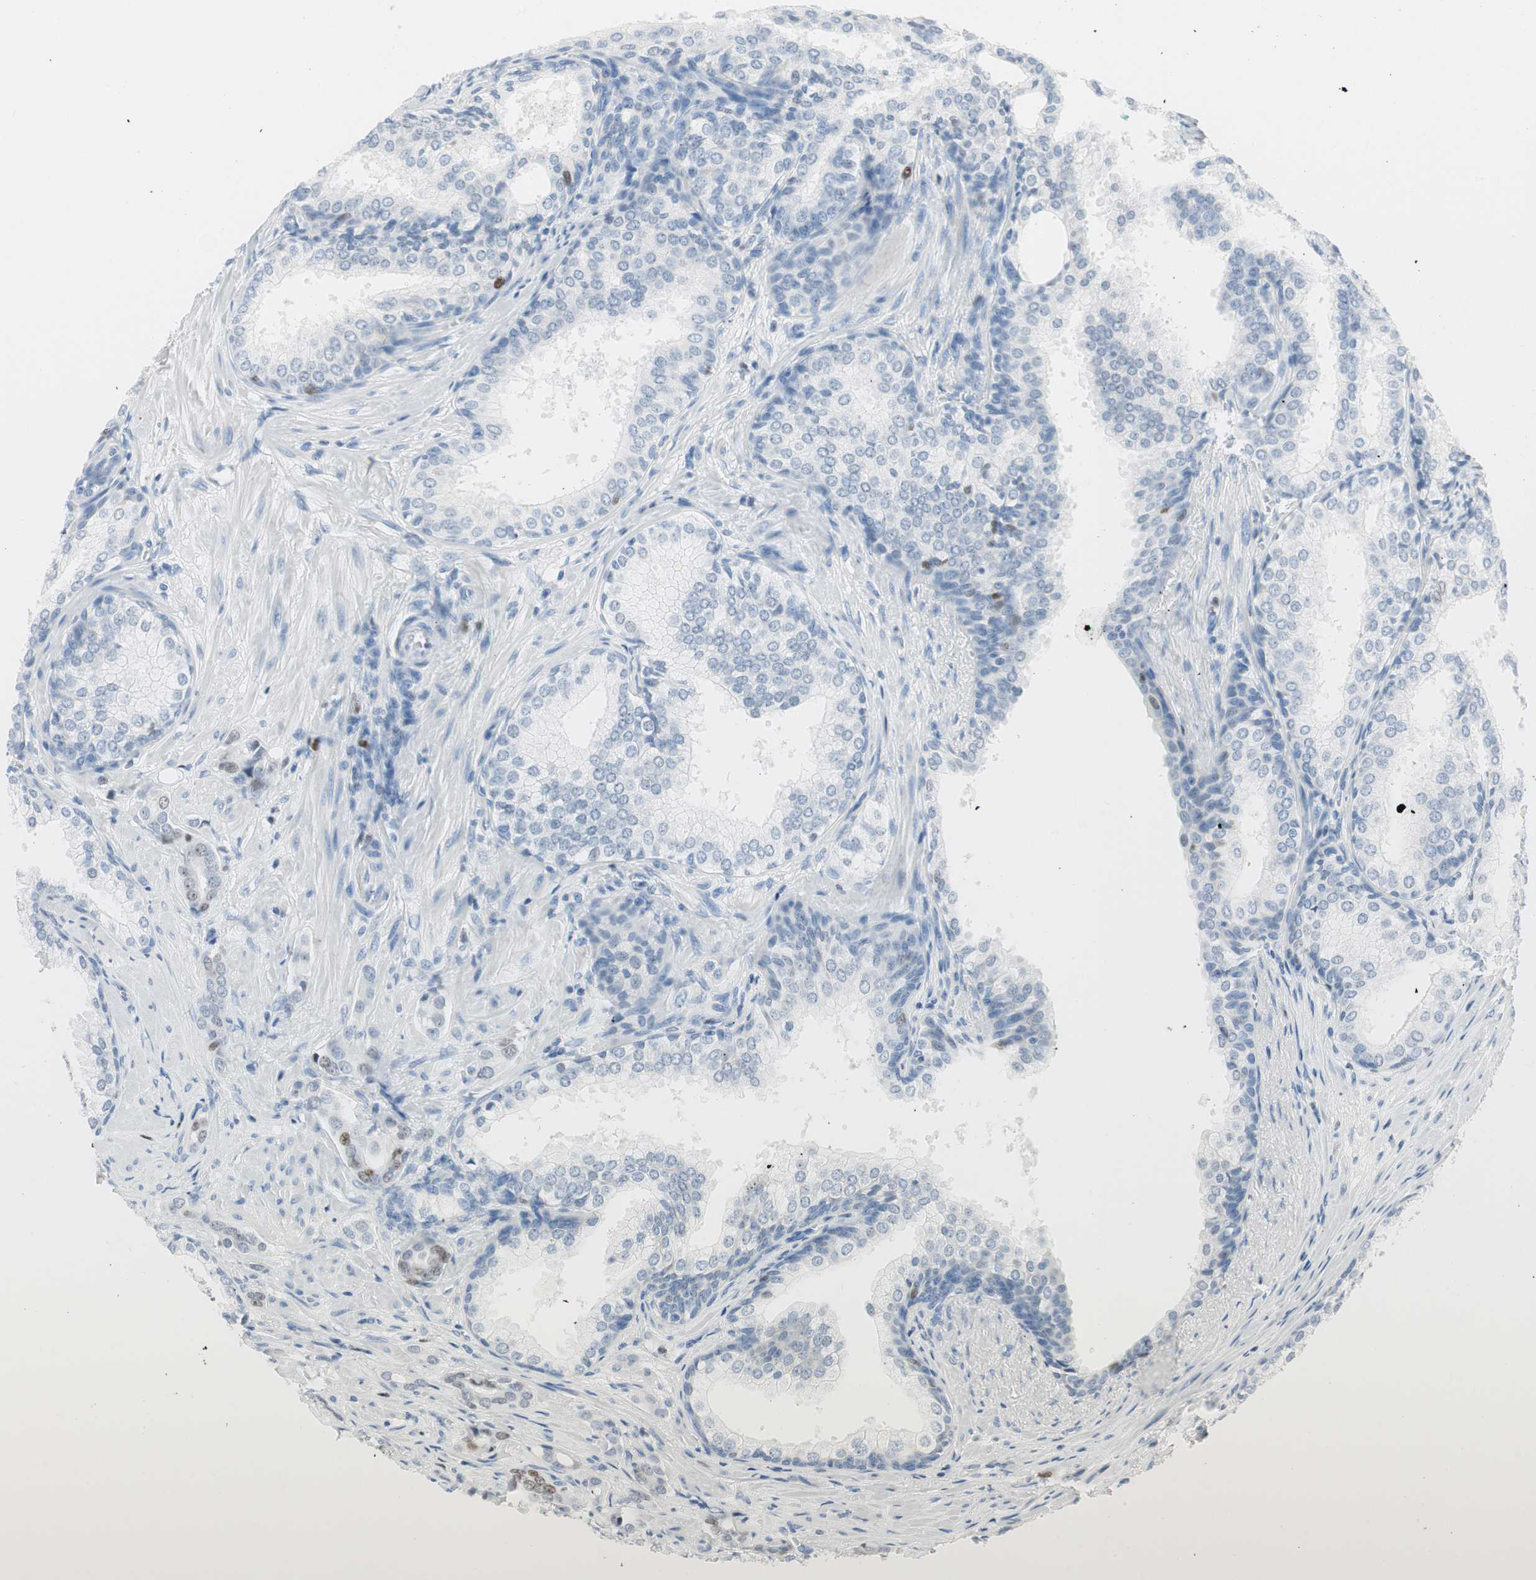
{"staining": {"intensity": "moderate", "quantity": "<25%", "location": "nuclear"}, "tissue": "prostate cancer", "cell_type": "Tumor cells", "image_type": "cancer", "snomed": [{"axis": "morphology", "description": "Adenocarcinoma, High grade"}, {"axis": "topography", "description": "Prostate"}], "caption": "Human prostate cancer (high-grade adenocarcinoma) stained with a protein marker exhibits moderate staining in tumor cells.", "gene": "EZH2", "patient": {"sex": "male", "age": 64}}